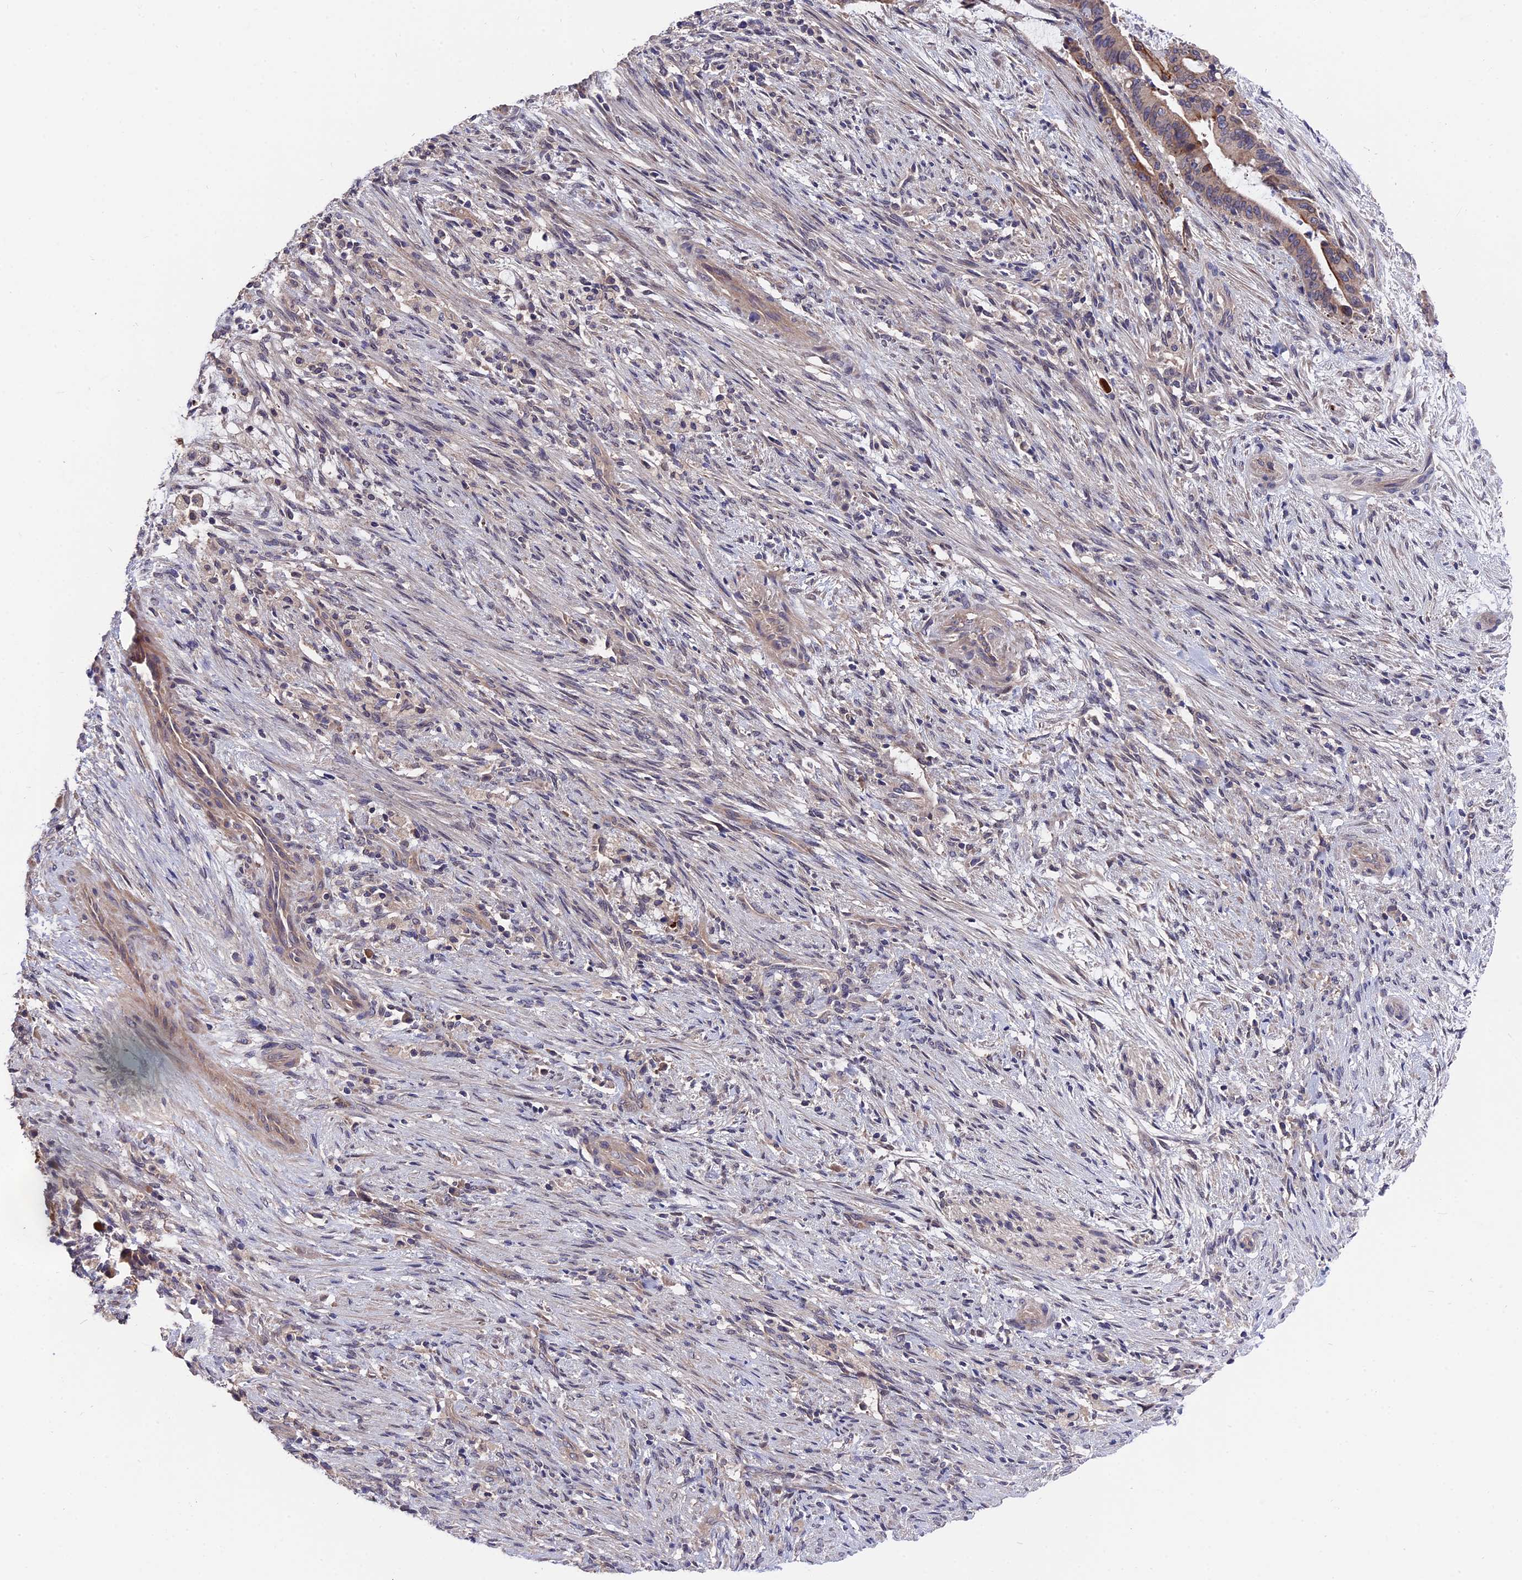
{"staining": {"intensity": "weak", "quantity": "25%-75%", "location": "cytoplasmic/membranous"}, "tissue": "liver cancer", "cell_type": "Tumor cells", "image_type": "cancer", "snomed": [{"axis": "morphology", "description": "Normal tissue, NOS"}, {"axis": "morphology", "description": "Cholangiocarcinoma"}, {"axis": "topography", "description": "Liver"}, {"axis": "topography", "description": "Peripheral nerve tissue"}], "caption": "The immunohistochemical stain shows weak cytoplasmic/membranous expression in tumor cells of liver cancer tissue. The staining was performed using DAB, with brown indicating positive protein expression. Nuclei are stained blue with hematoxylin.", "gene": "ZCCHC2", "patient": {"sex": "female", "age": 73}}